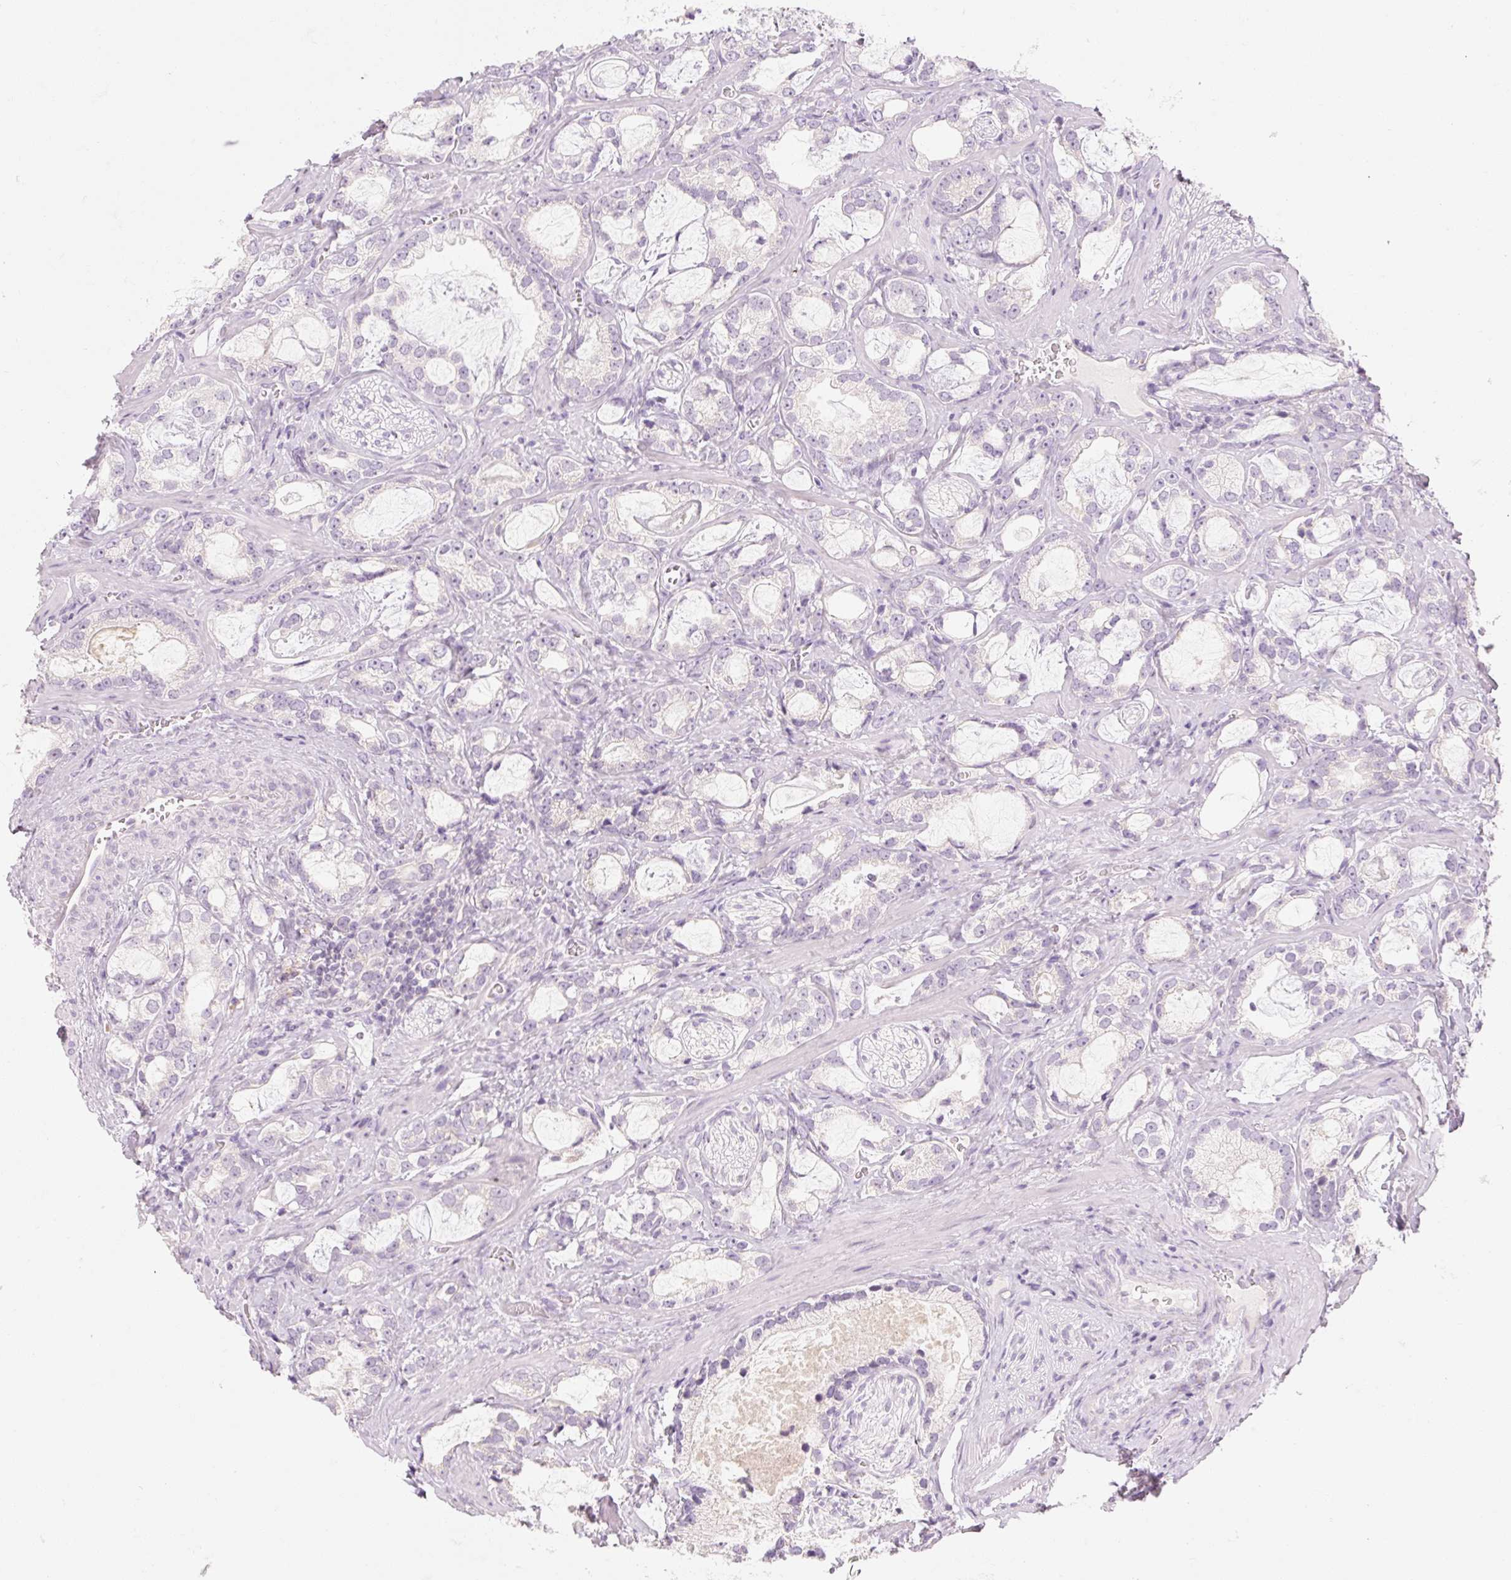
{"staining": {"intensity": "negative", "quantity": "none", "location": "none"}, "tissue": "prostate cancer", "cell_type": "Tumor cells", "image_type": "cancer", "snomed": [{"axis": "morphology", "description": "Adenocarcinoma, Medium grade"}, {"axis": "topography", "description": "Prostate"}], "caption": "Immunohistochemistry (IHC) of prostate medium-grade adenocarcinoma exhibits no staining in tumor cells.", "gene": "MYO1D", "patient": {"sex": "male", "age": 57}}